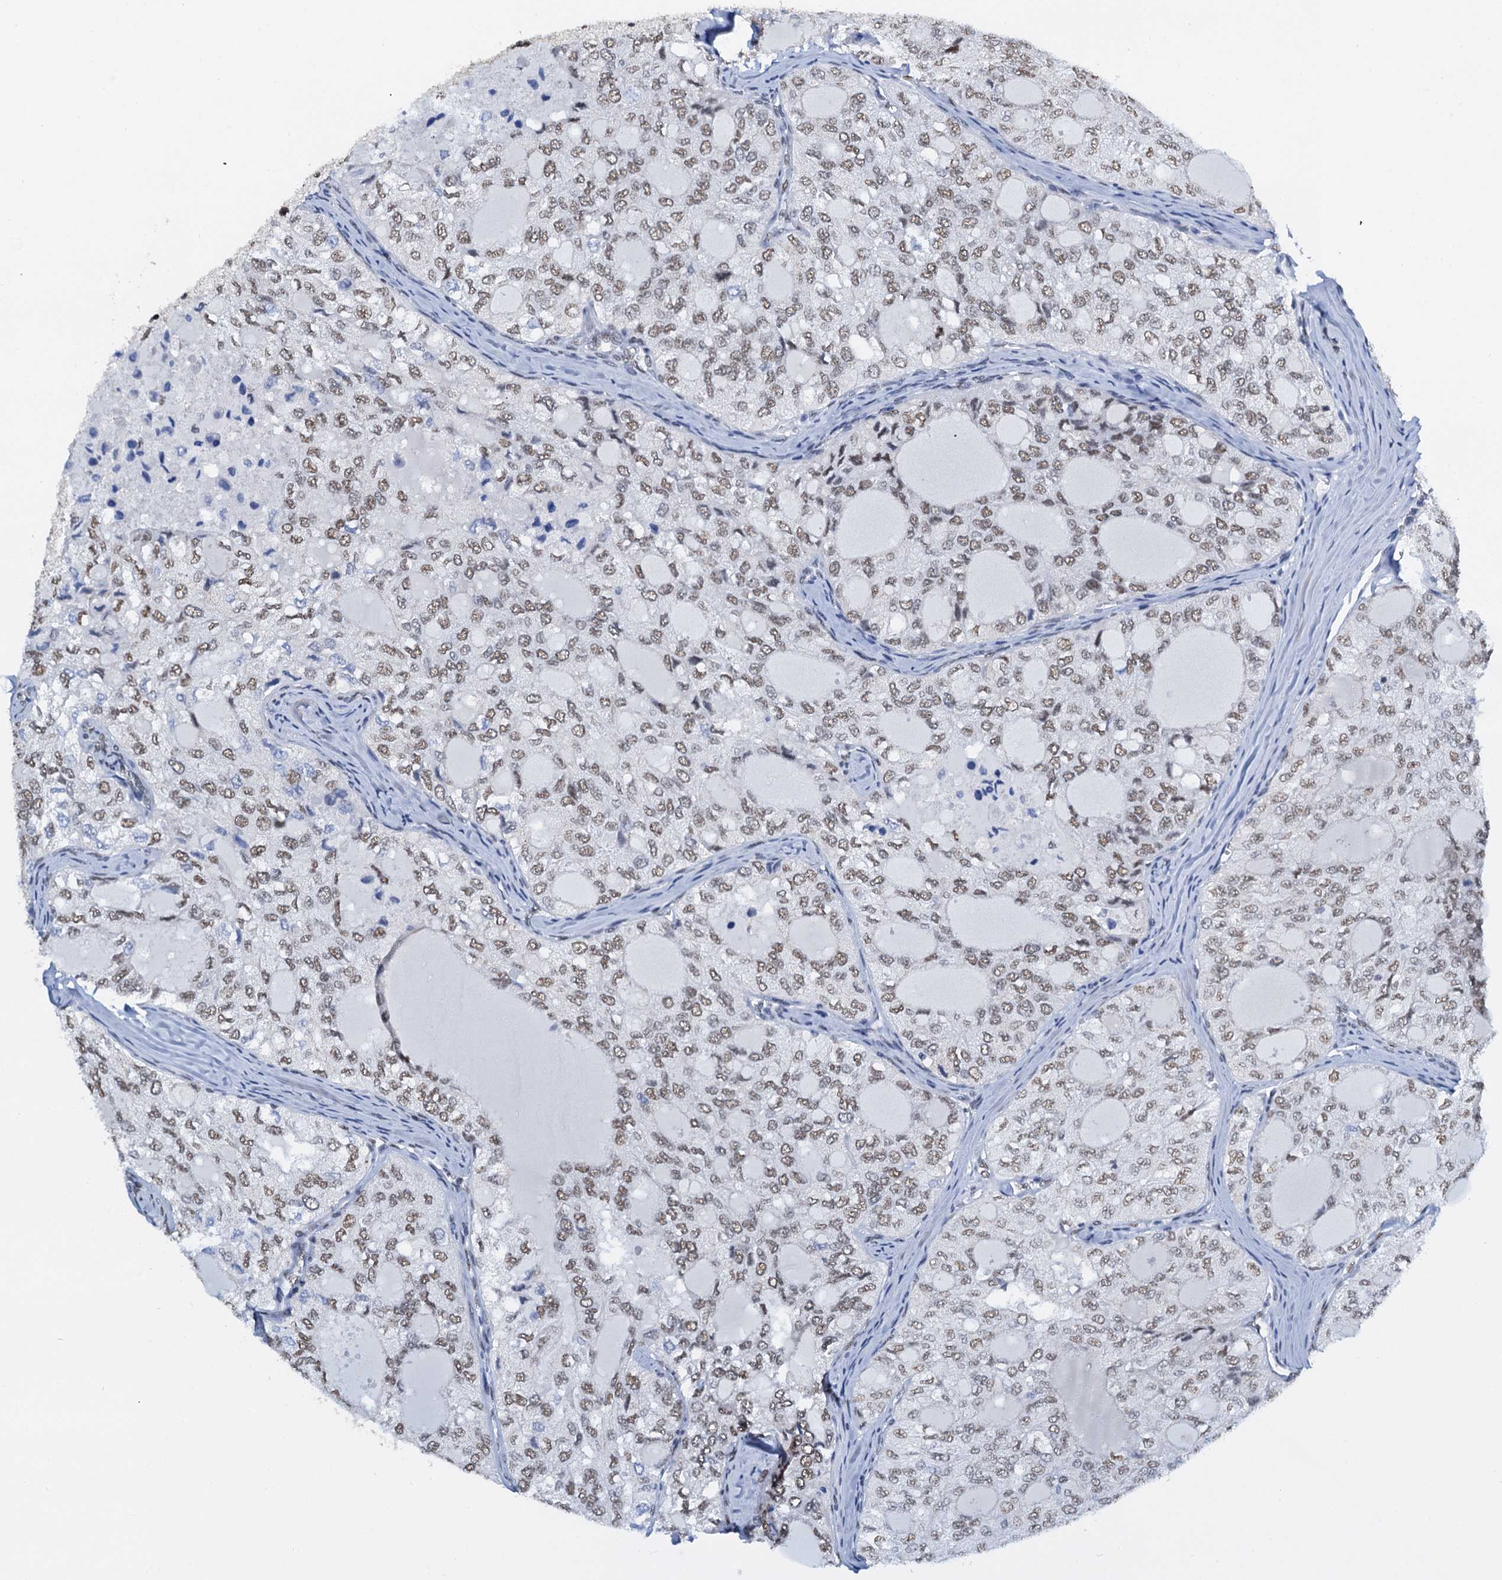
{"staining": {"intensity": "moderate", "quantity": ">75%", "location": "nuclear"}, "tissue": "thyroid cancer", "cell_type": "Tumor cells", "image_type": "cancer", "snomed": [{"axis": "morphology", "description": "Follicular adenoma carcinoma, NOS"}, {"axis": "topography", "description": "Thyroid gland"}], "caption": "Immunohistochemical staining of thyroid cancer (follicular adenoma carcinoma) demonstrates medium levels of moderate nuclear positivity in about >75% of tumor cells.", "gene": "SLTM", "patient": {"sex": "male", "age": 75}}